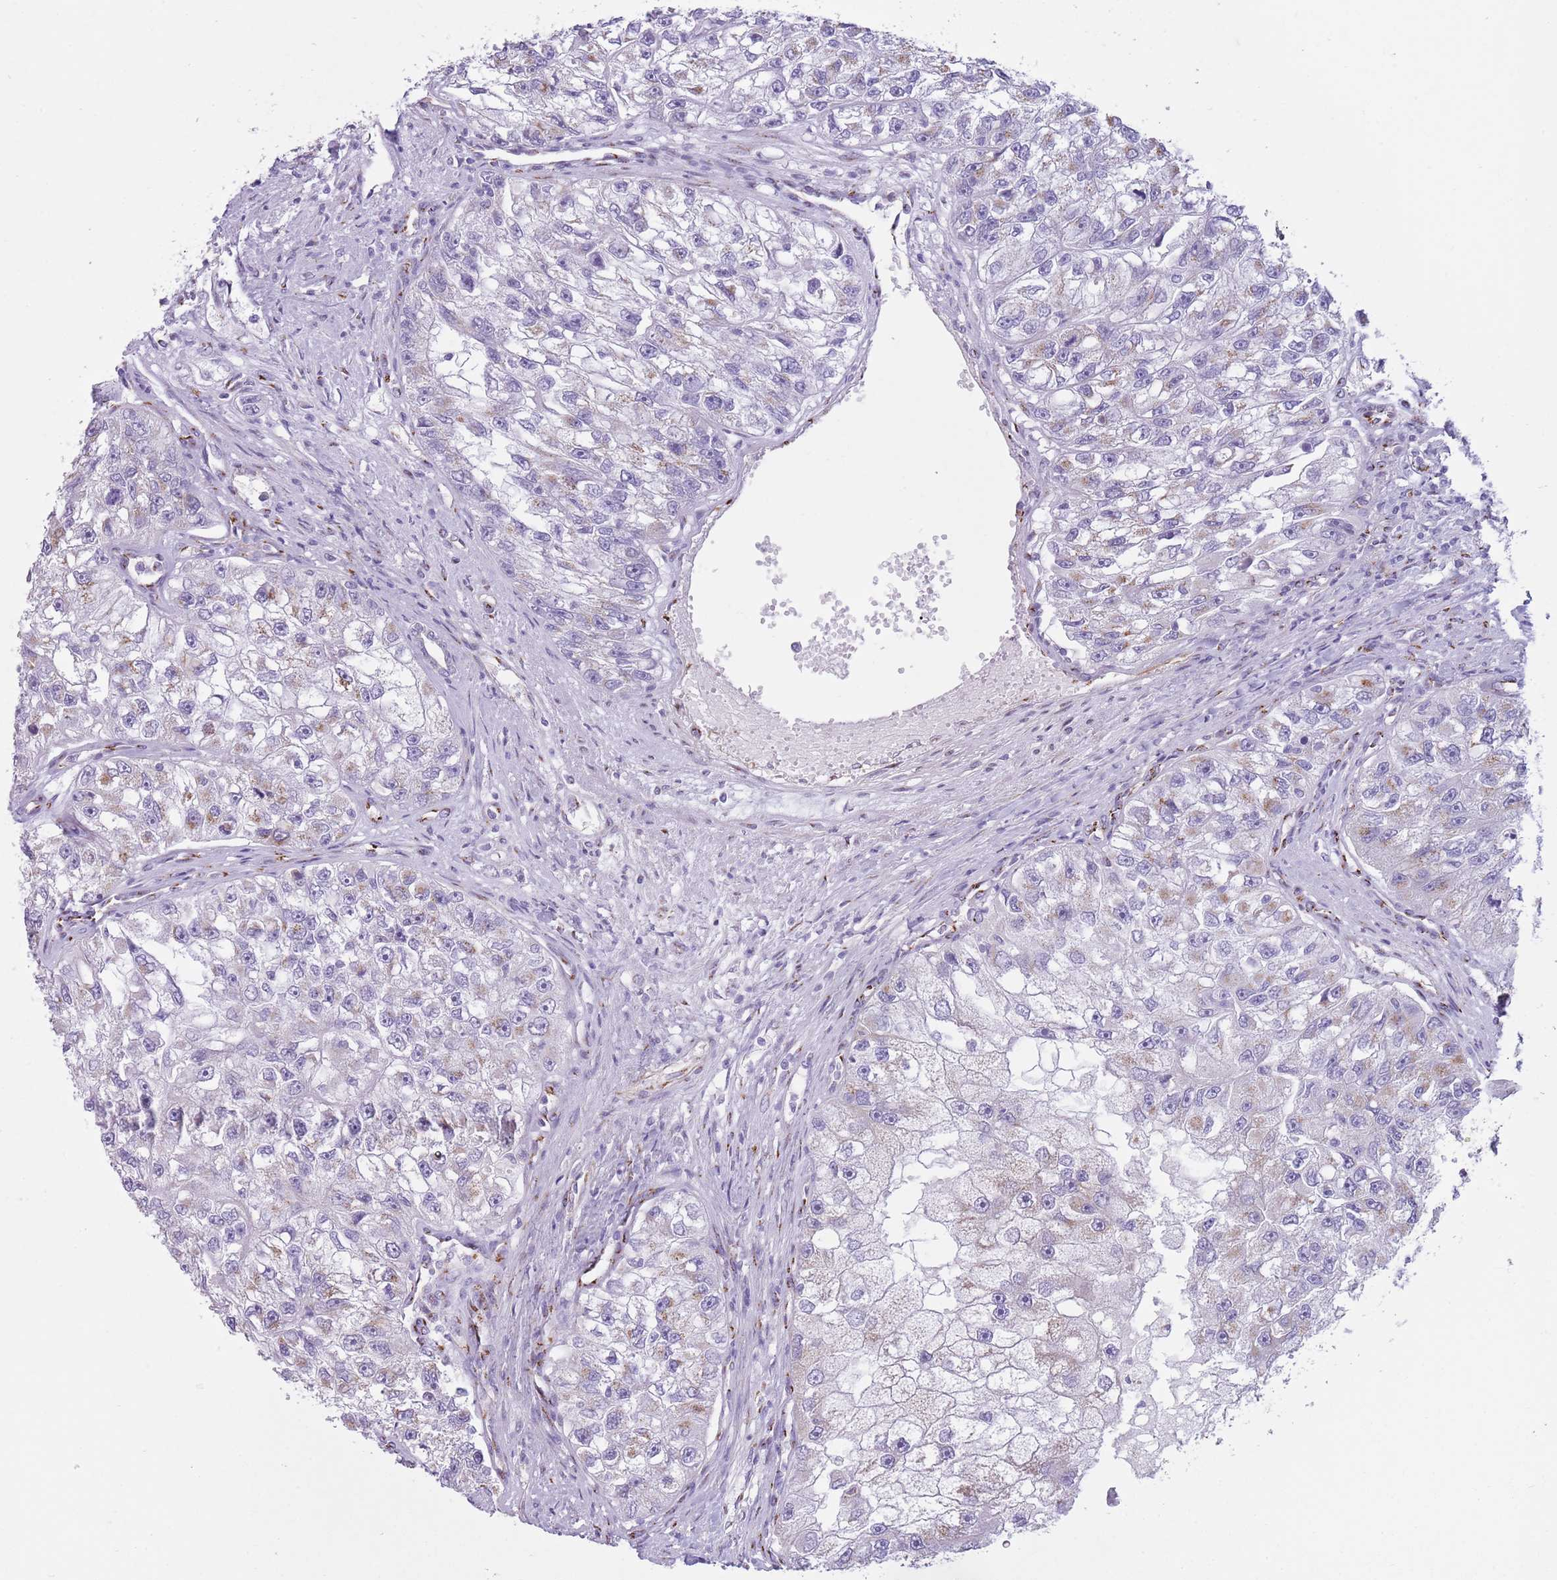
{"staining": {"intensity": "moderate", "quantity": "<25%", "location": "cytoplasmic/membranous"}, "tissue": "renal cancer", "cell_type": "Tumor cells", "image_type": "cancer", "snomed": [{"axis": "morphology", "description": "Adenocarcinoma, NOS"}, {"axis": "topography", "description": "Kidney"}], "caption": "Human renal cancer stained for a protein (brown) displays moderate cytoplasmic/membranous positive expression in about <25% of tumor cells.", "gene": "C20orf96", "patient": {"sex": "male", "age": 63}}